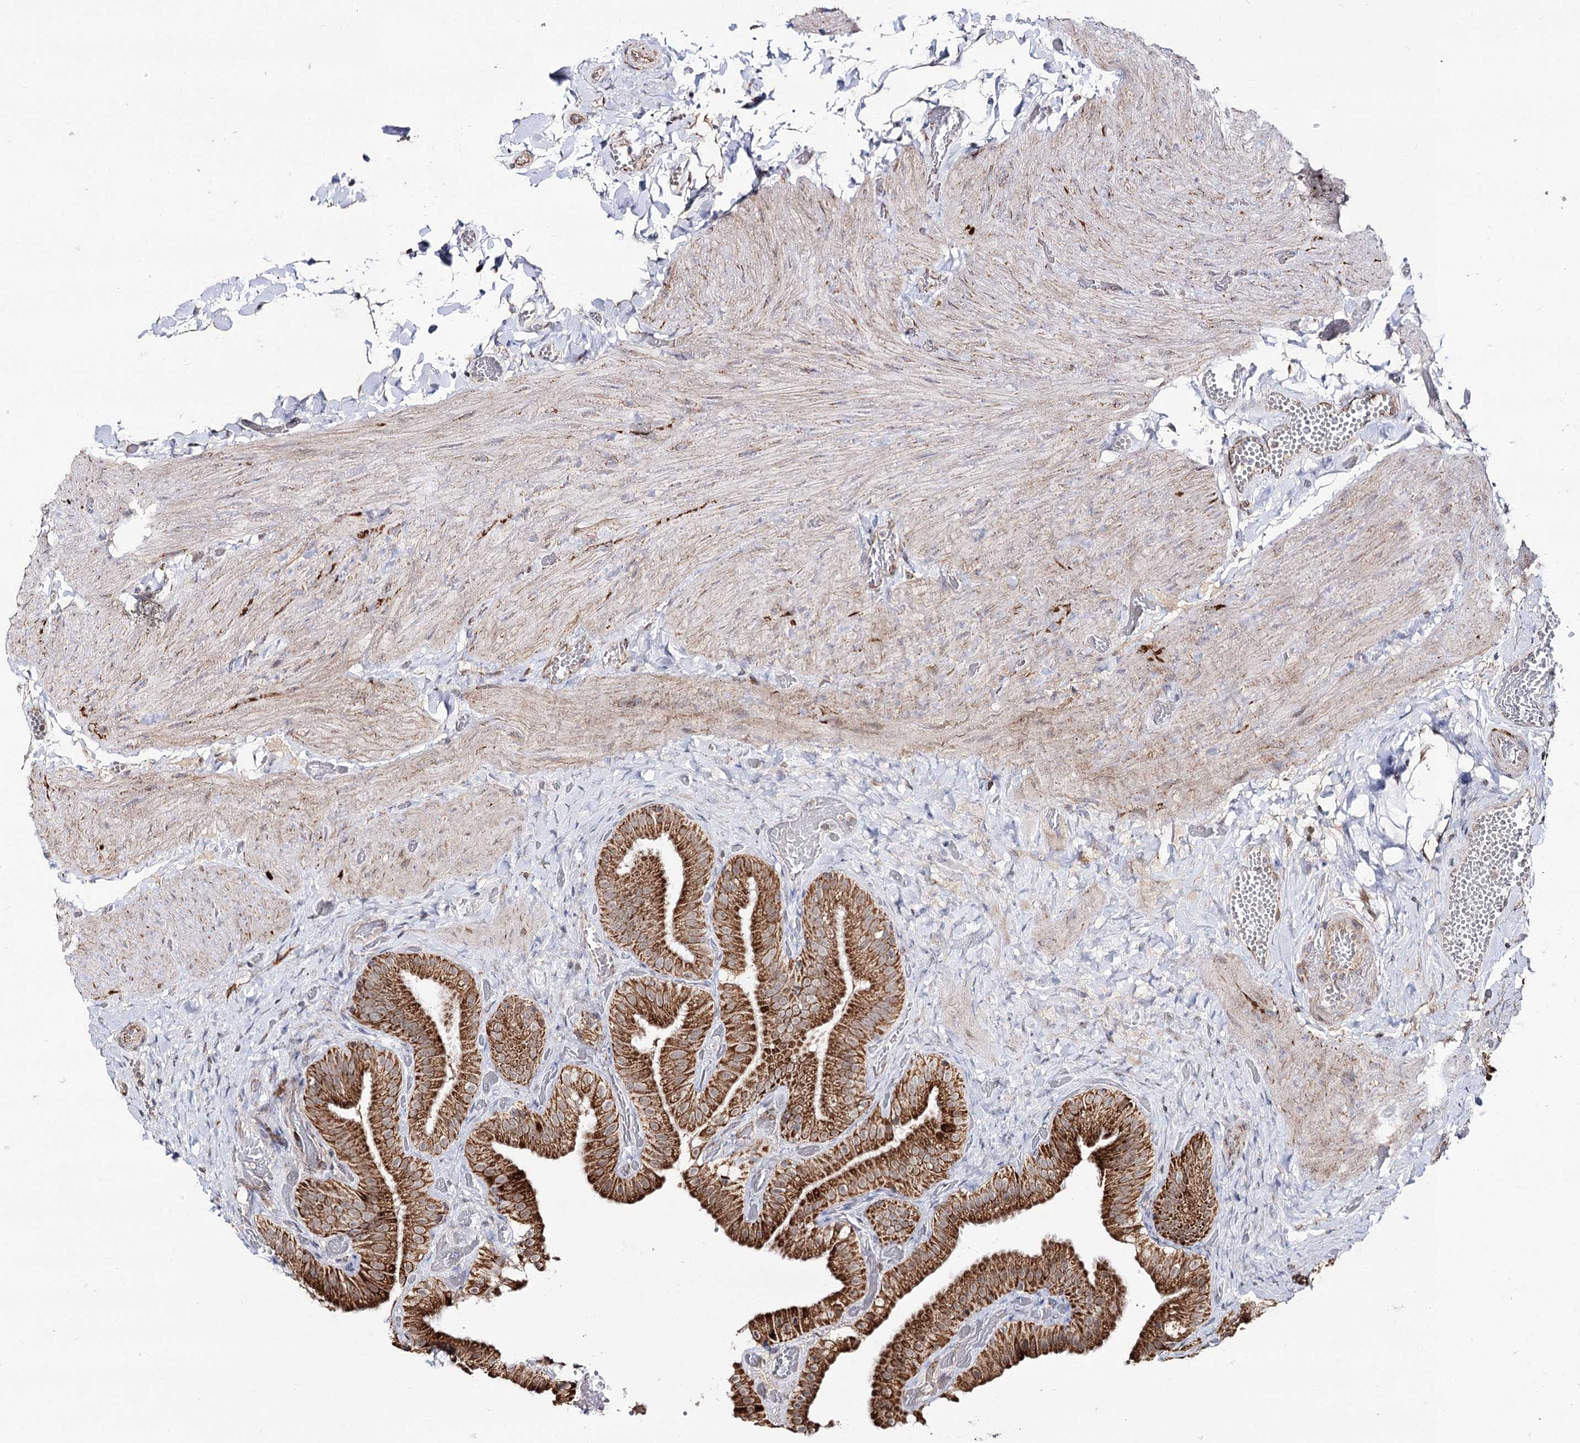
{"staining": {"intensity": "strong", "quantity": ">75%", "location": "cytoplasmic/membranous"}, "tissue": "gallbladder", "cell_type": "Glandular cells", "image_type": "normal", "snomed": [{"axis": "morphology", "description": "Normal tissue, NOS"}, {"axis": "topography", "description": "Gallbladder"}], "caption": "Brown immunohistochemical staining in normal gallbladder reveals strong cytoplasmic/membranous expression in approximately >75% of glandular cells. (DAB (3,3'-diaminobenzidine) = brown stain, brightfield microscopy at high magnification).", "gene": "CBR4", "patient": {"sex": "female", "age": 64}}